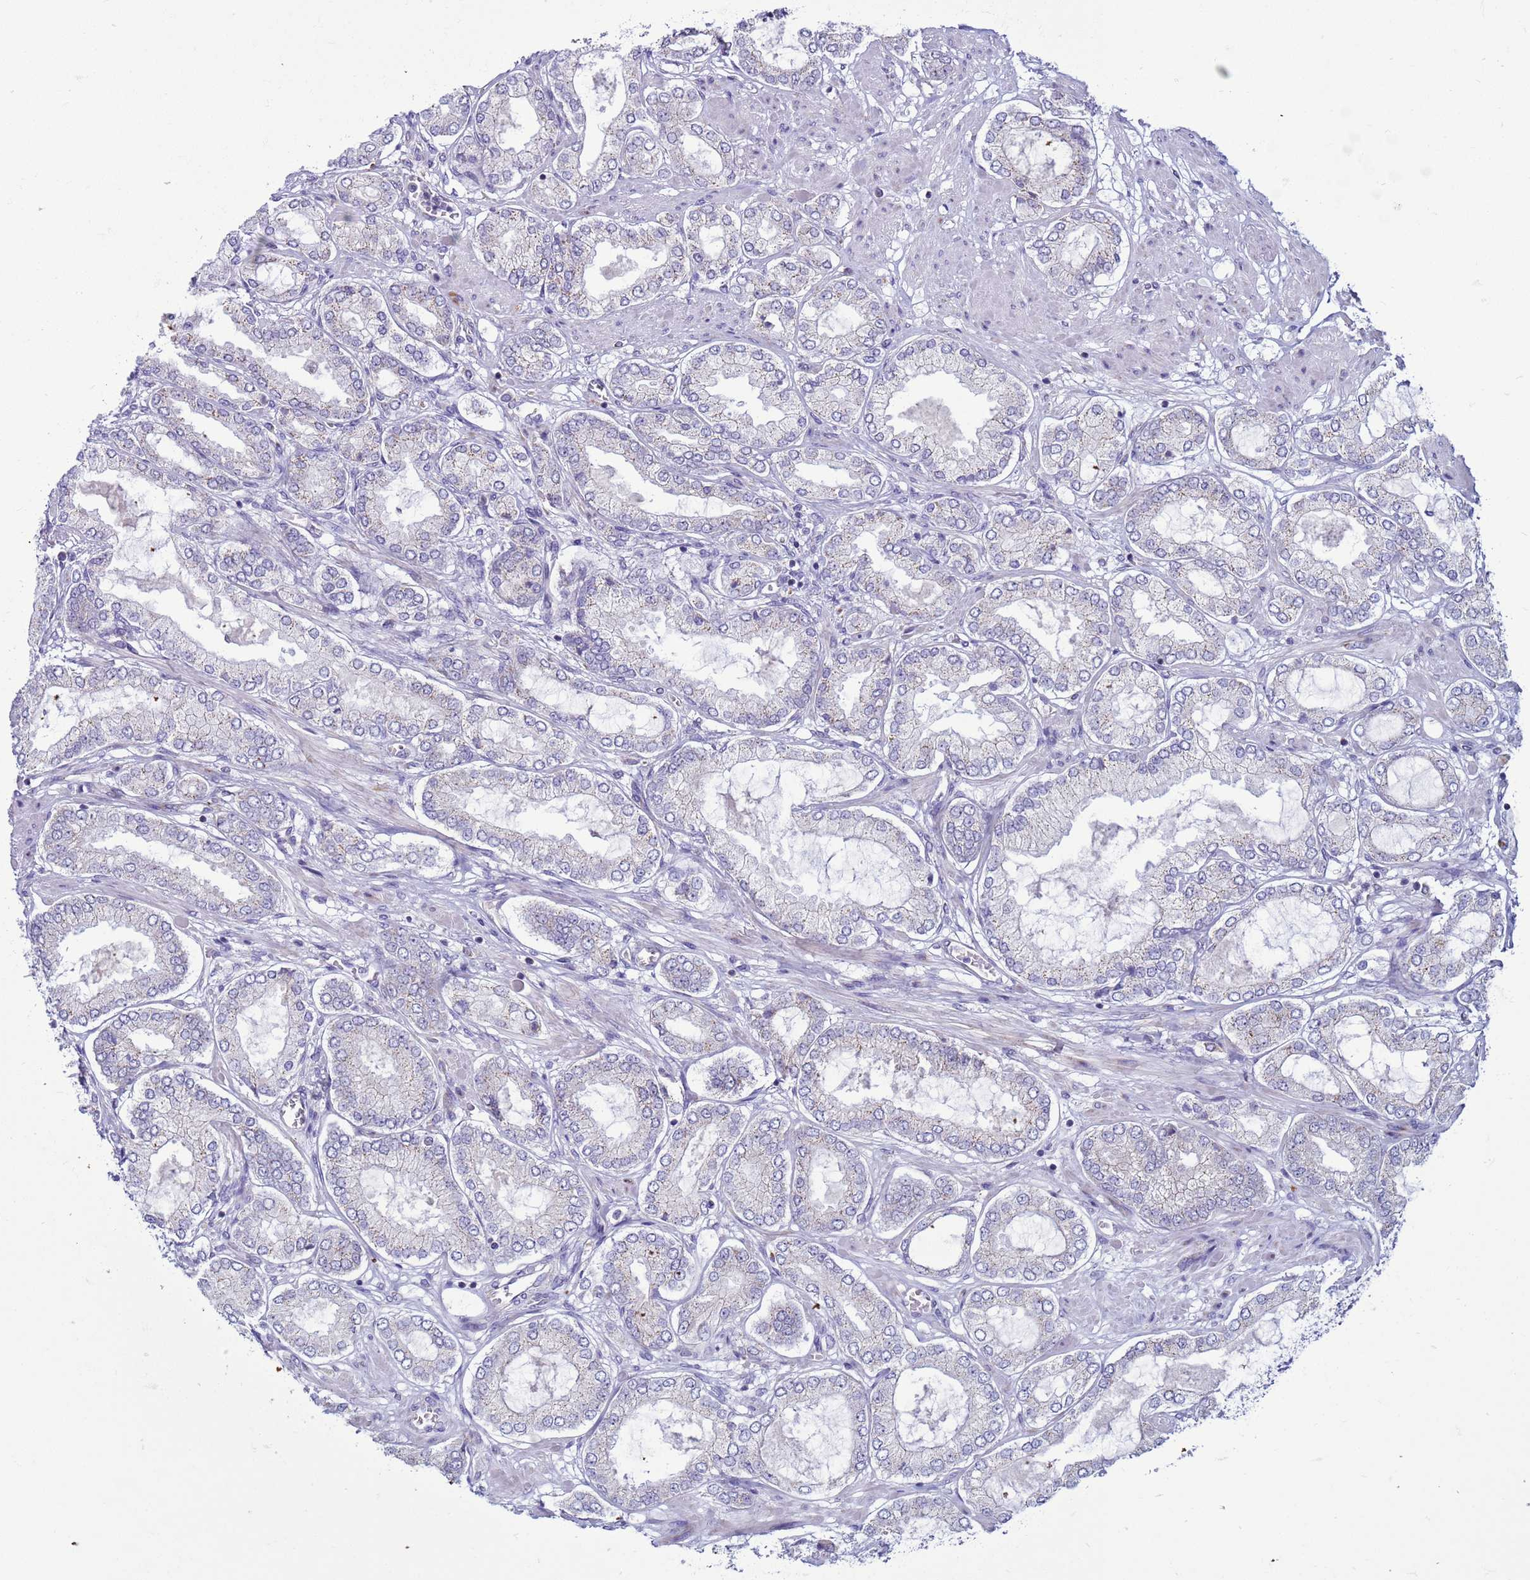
{"staining": {"intensity": "weak", "quantity": "<25%", "location": "cytoplasmic/membranous"}, "tissue": "prostate cancer", "cell_type": "Tumor cells", "image_type": "cancer", "snomed": [{"axis": "morphology", "description": "Adenocarcinoma, High grade"}, {"axis": "topography", "description": "Prostate"}], "caption": "An image of prostate cancer stained for a protein reveals no brown staining in tumor cells.", "gene": "NCALD", "patient": {"sex": "male", "age": 68}}